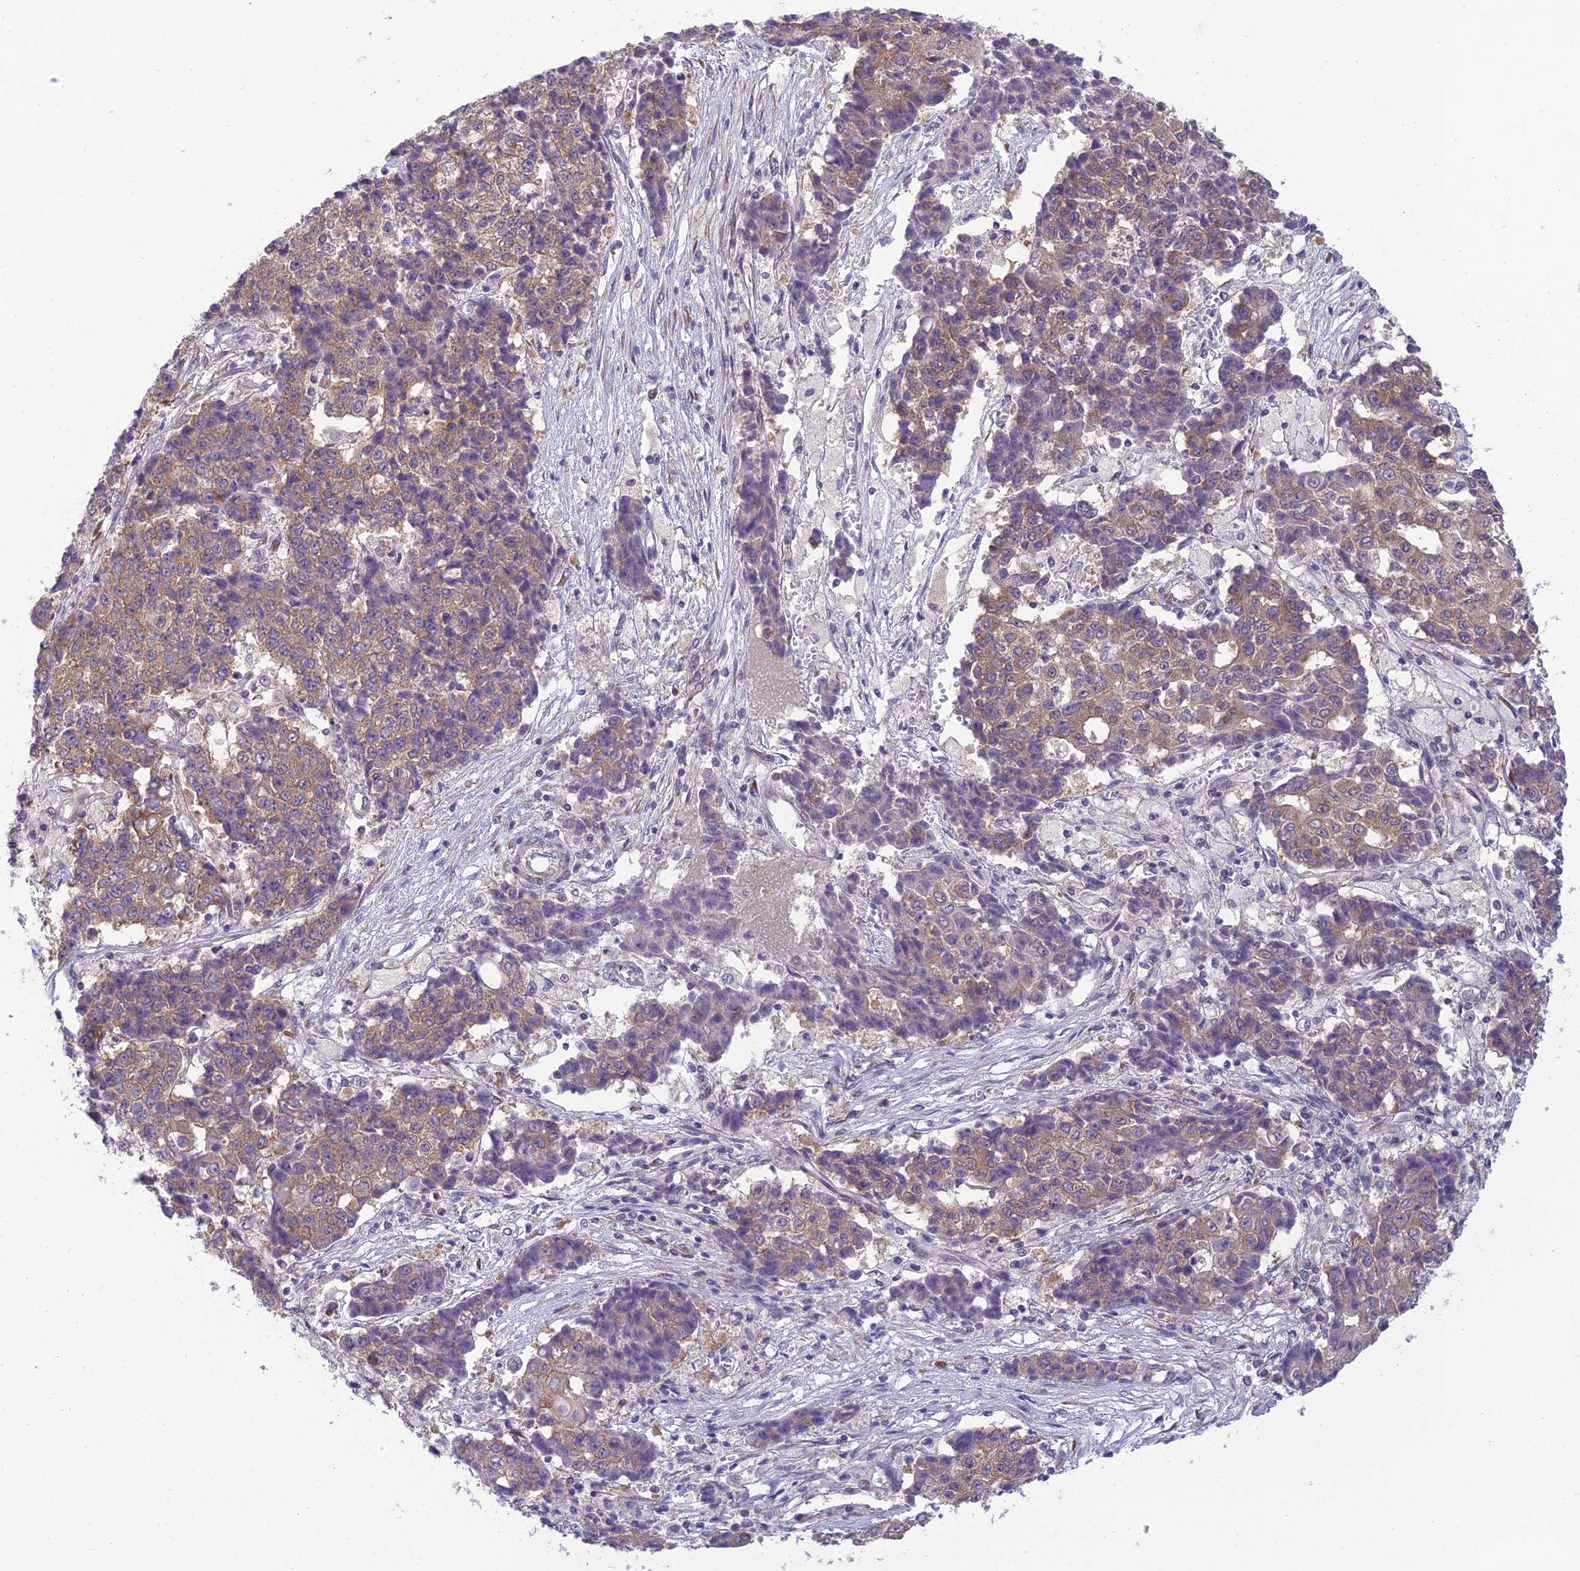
{"staining": {"intensity": "weak", "quantity": ">75%", "location": "cytoplasmic/membranous"}, "tissue": "ovarian cancer", "cell_type": "Tumor cells", "image_type": "cancer", "snomed": [{"axis": "morphology", "description": "Carcinoma, endometroid"}, {"axis": "topography", "description": "Appendix"}, {"axis": "topography", "description": "Ovary"}], "caption": "Immunohistochemistry of endometroid carcinoma (ovarian) demonstrates low levels of weak cytoplasmic/membranous positivity in about >75% of tumor cells.", "gene": "CLCN7", "patient": {"sex": "female", "age": 42}}